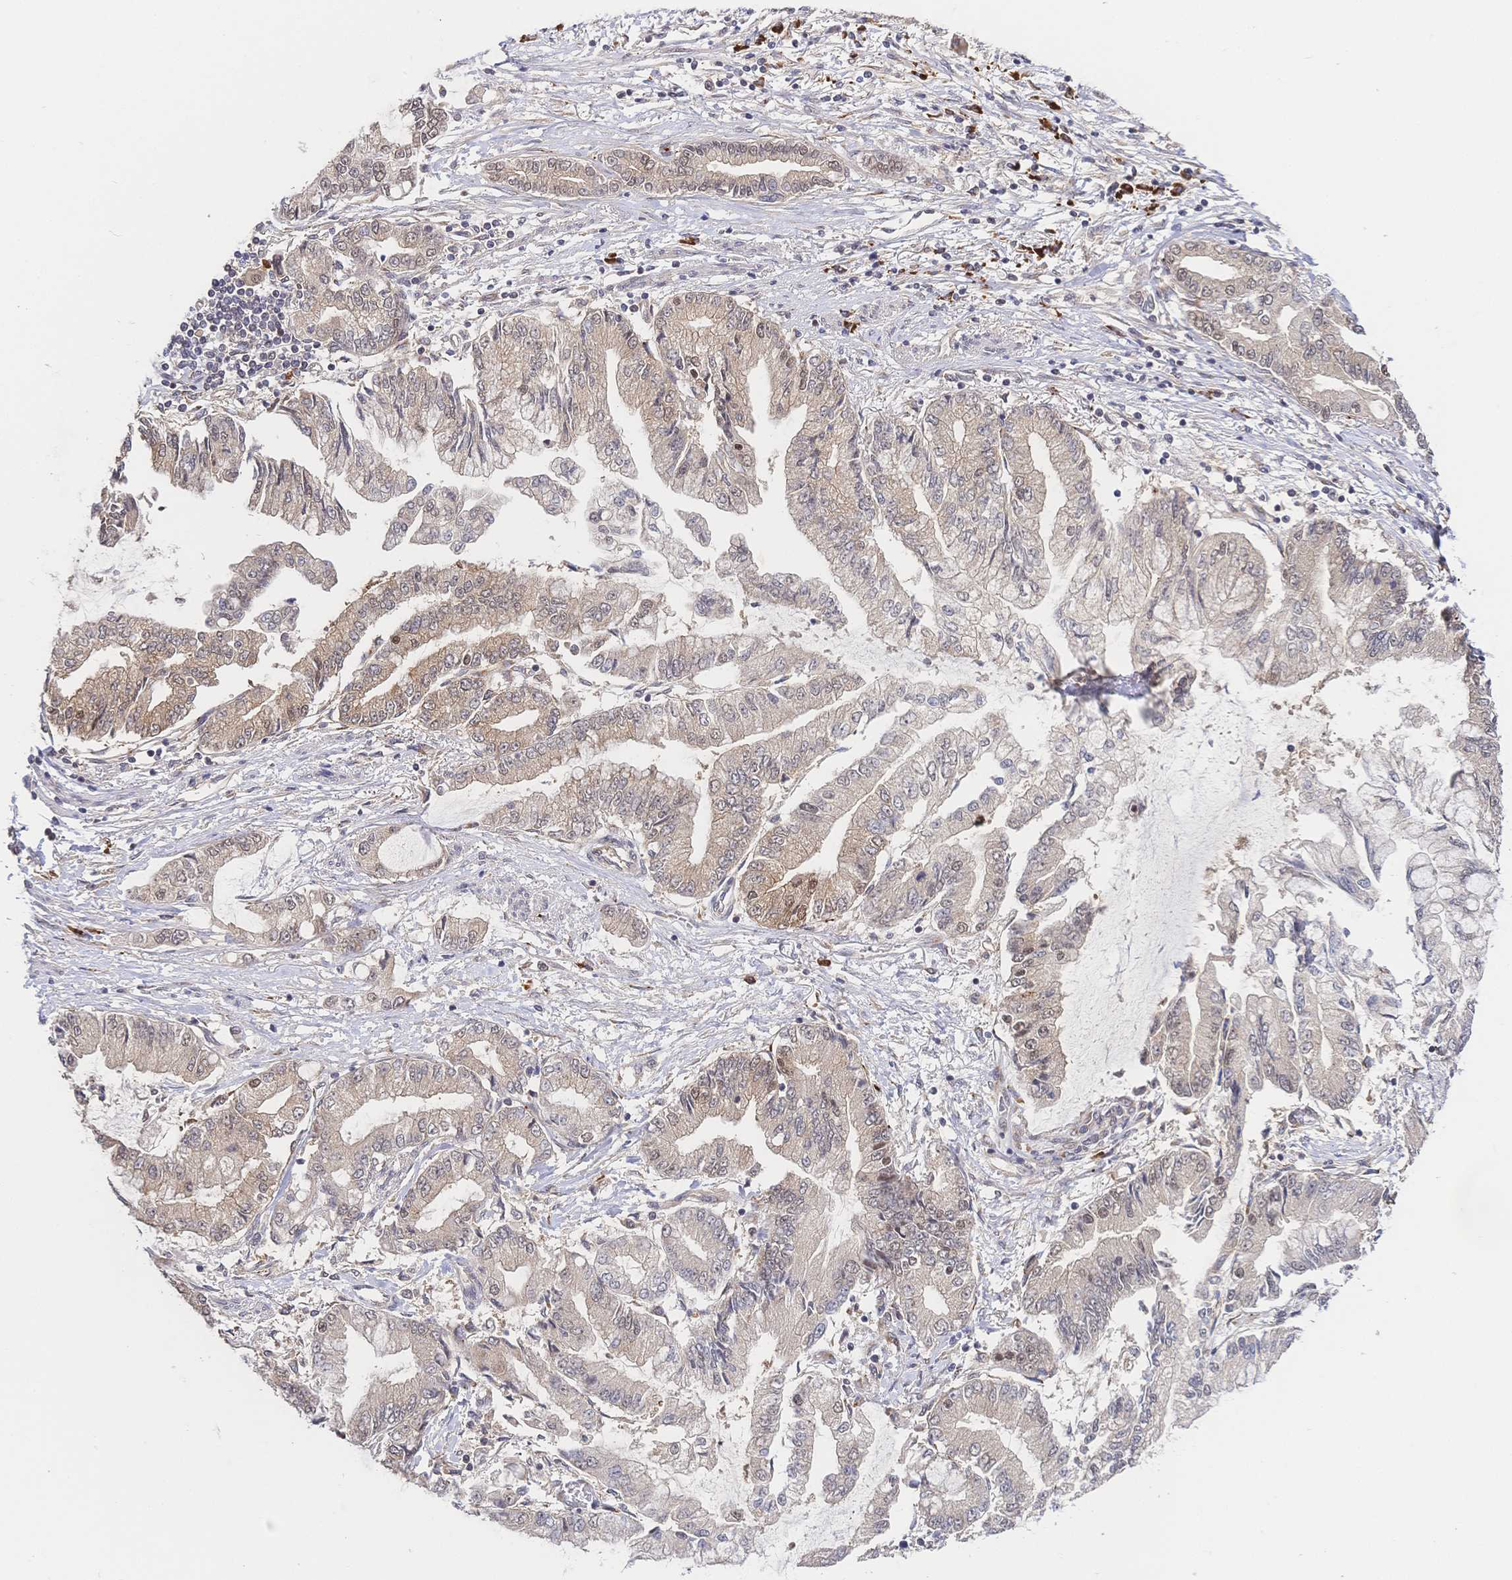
{"staining": {"intensity": "weak", "quantity": "25%-75%", "location": "cytoplasmic/membranous"}, "tissue": "stomach cancer", "cell_type": "Tumor cells", "image_type": "cancer", "snomed": [{"axis": "morphology", "description": "Adenocarcinoma, NOS"}, {"axis": "topography", "description": "Stomach, upper"}], "caption": "Immunohistochemistry photomicrograph of neoplastic tissue: stomach cancer stained using immunohistochemistry displays low levels of weak protein expression localized specifically in the cytoplasmic/membranous of tumor cells, appearing as a cytoplasmic/membranous brown color.", "gene": "LMO4", "patient": {"sex": "female", "age": 74}}